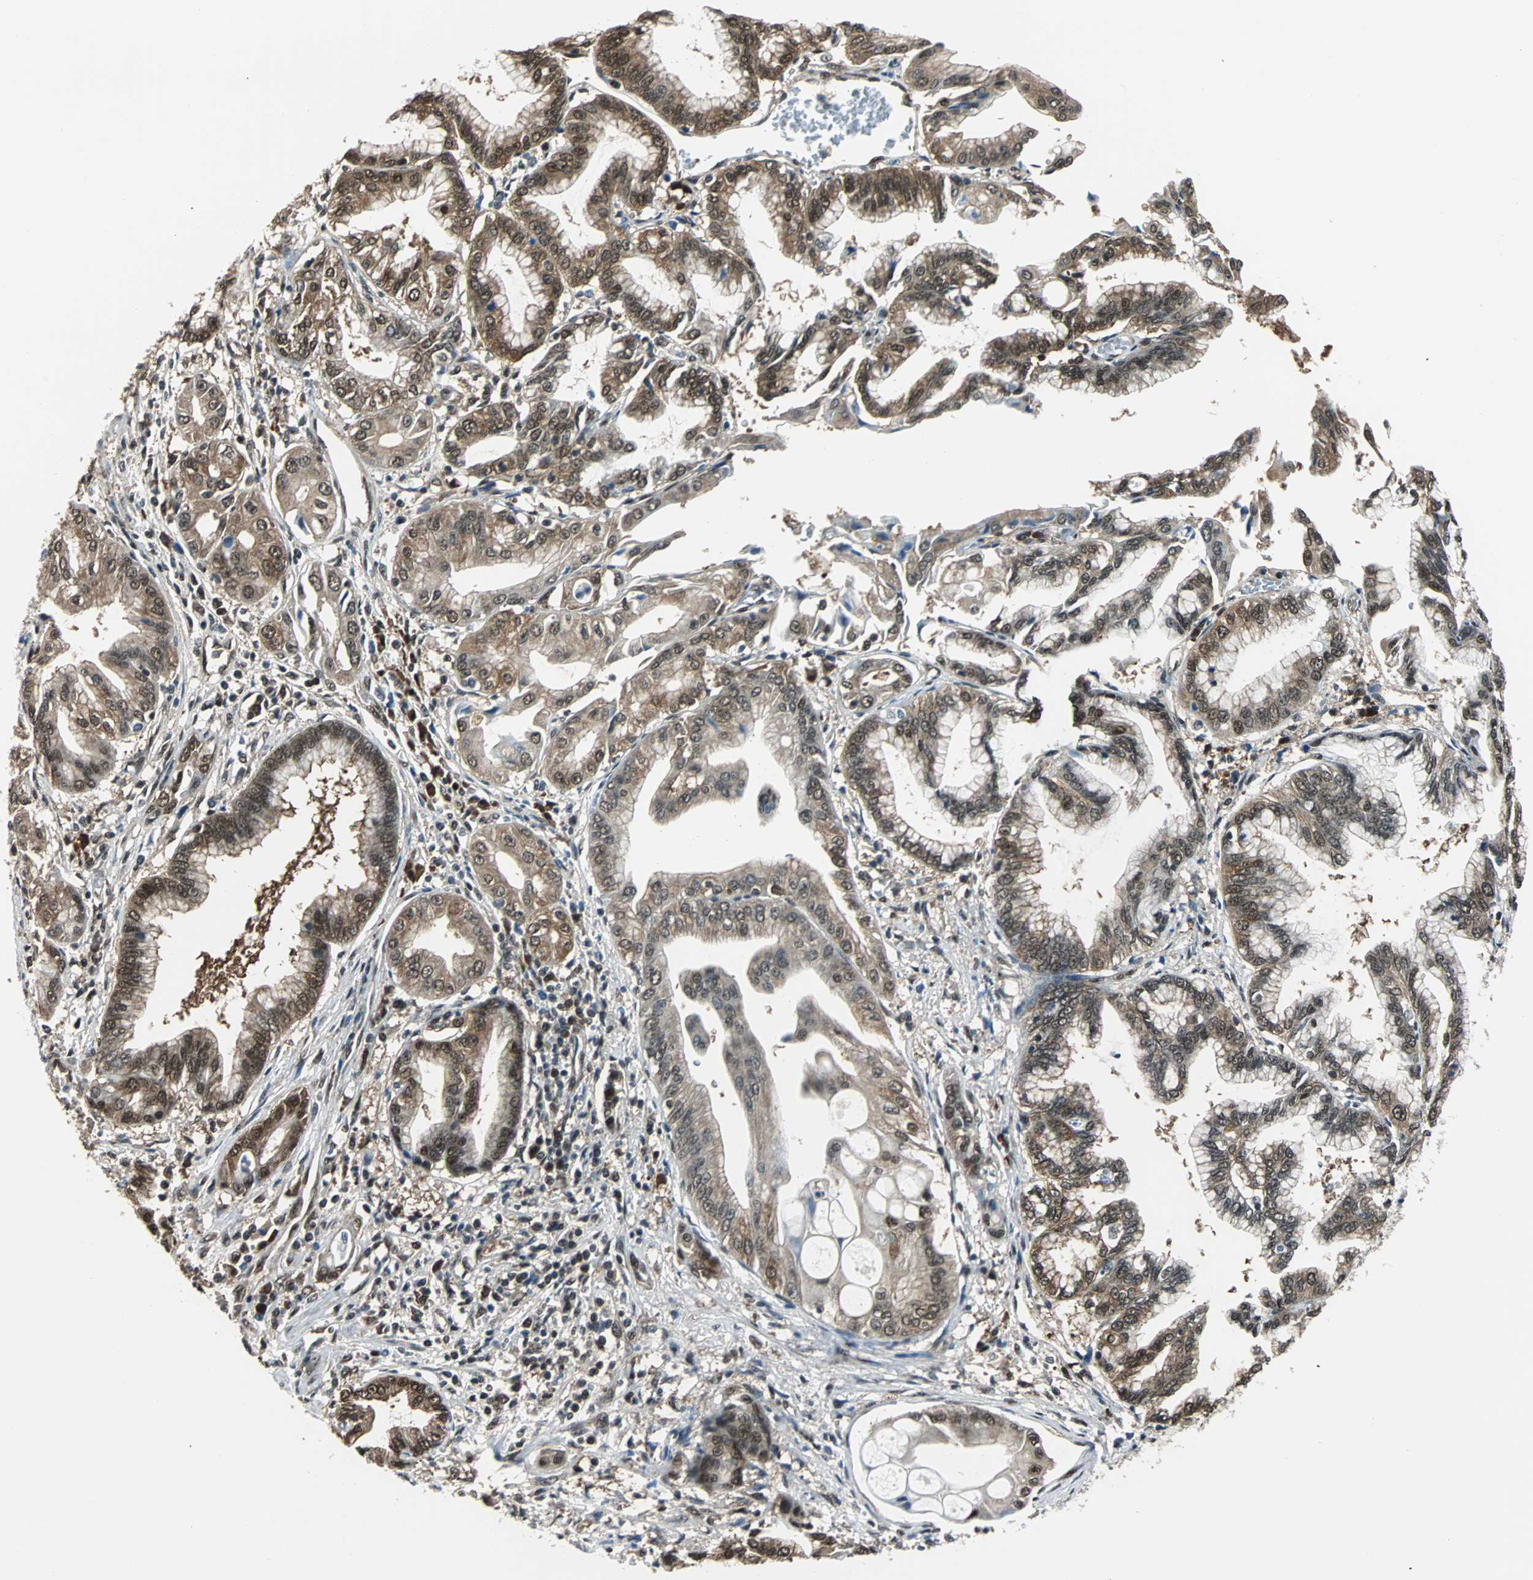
{"staining": {"intensity": "moderate", "quantity": ">75%", "location": "cytoplasmic/membranous,nuclear"}, "tissue": "pancreatic cancer", "cell_type": "Tumor cells", "image_type": "cancer", "snomed": [{"axis": "morphology", "description": "Adenocarcinoma, NOS"}, {"axis": "topography", "description": "Pancreas"}], "caption": "Immunohistochemistry (IHC) (DAB) staining of pancreatic cancer (adenocarcinoma) exhibits moderate cytoplasmic/membranous and nuclear protein positivity in approximately >75% of tumor cells.", "gene": "VCP", "patient": {"sex": "female", "age": 64}}